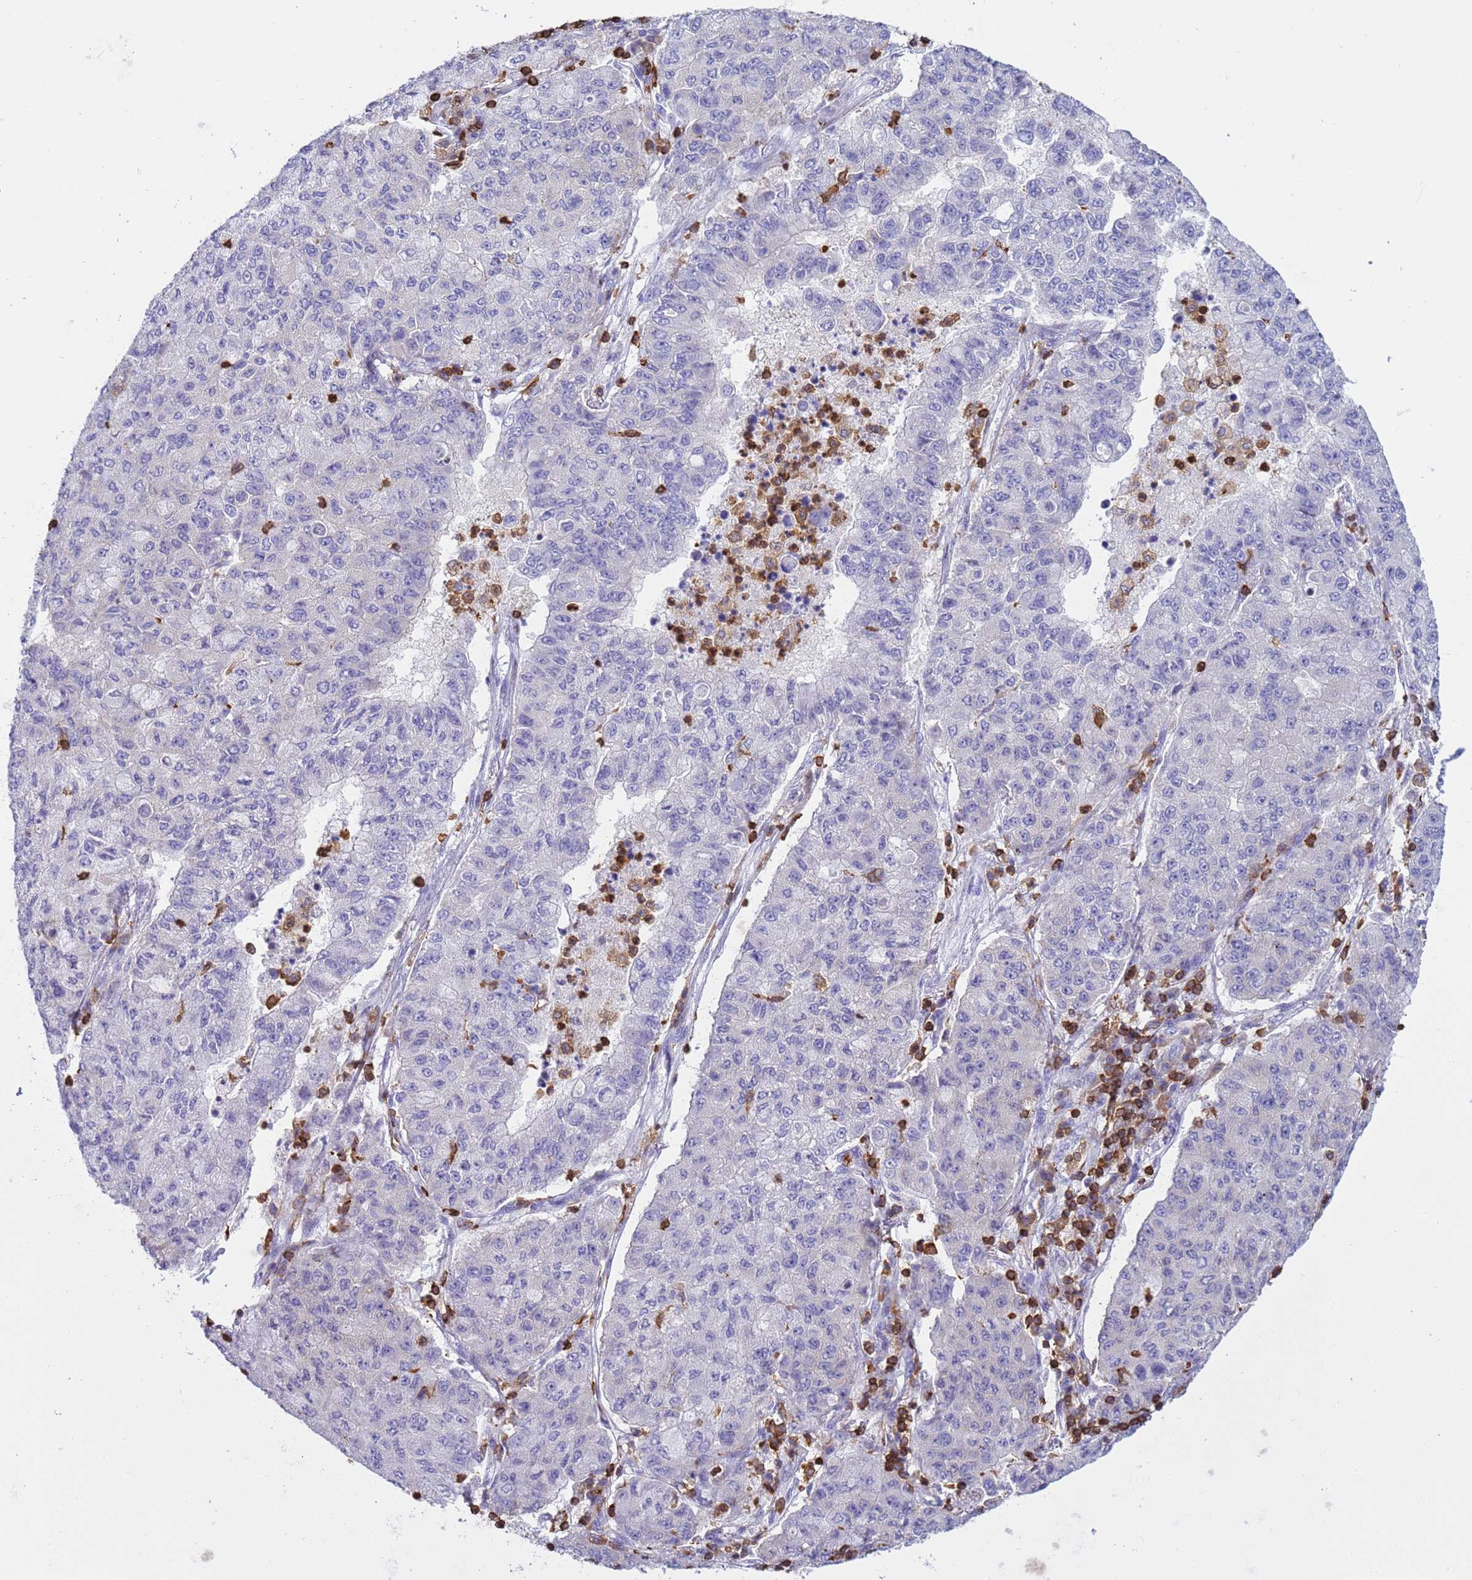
{"staining": {"intensity": "negative", "quantity": "none", "location": "none"}, "tissue": "lung cancer", "cell_type": "Tumor cells", "image_type": "cancer", "snomed": [{"axis": "morphology", "description": "Squamous cell carcinoma, NOS"}, {"axis": "topography", "description": "Lung"}], "caption": "Immunohistochemical staining of lung cancer shows no significant expression in tumor cells.", "gene": "IRF5", "patient": {"sex": "male", "age": 74}}